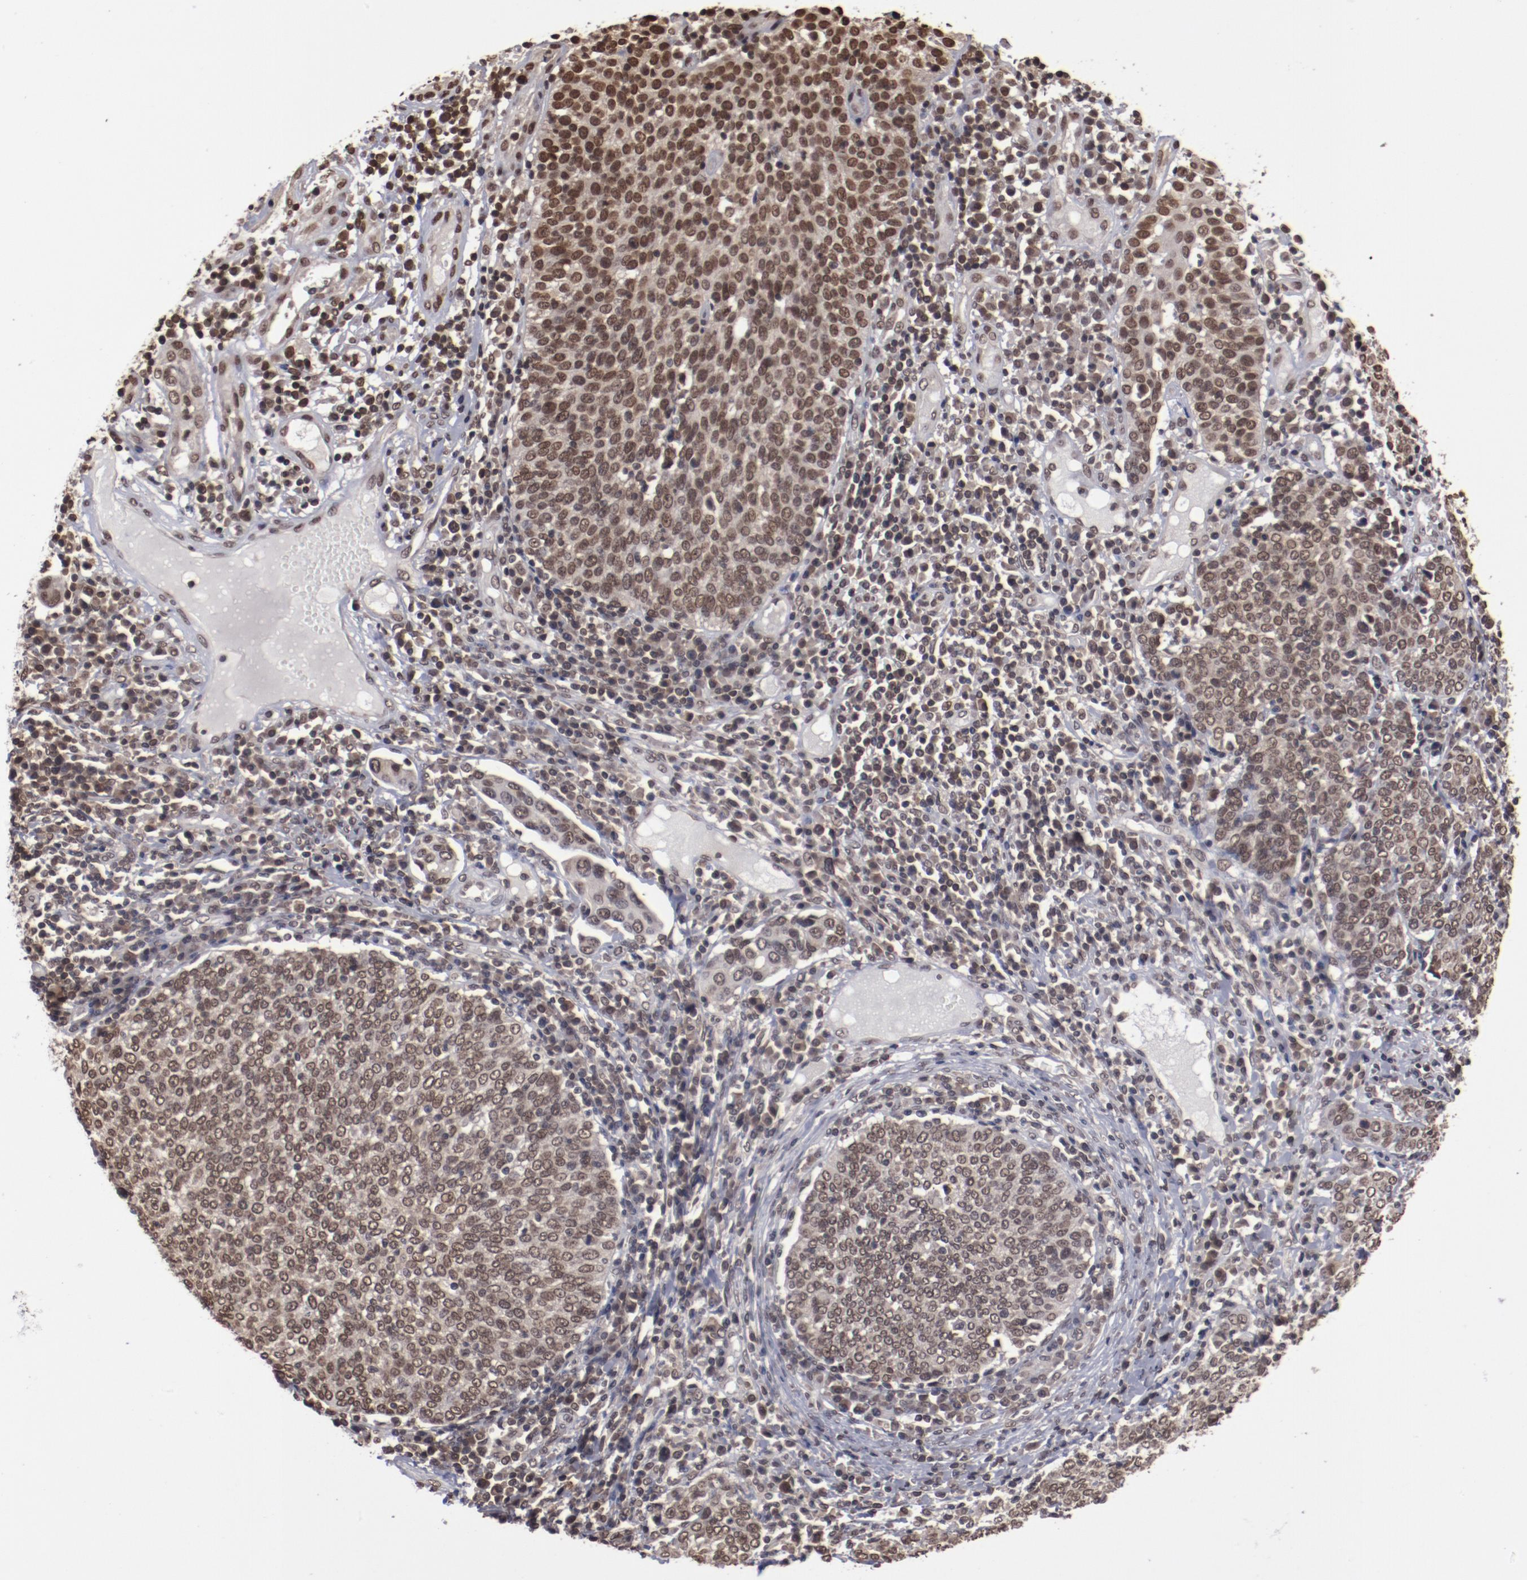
{"staining": {"intensity": "moderate", "quantity": ">75%", "location": "nuclear"}, "tissue": "cervical cancer", "cell_type": "Tumor cells", "image_type": "cancer", "snomed": [{"axis": "morphology", "description": "Squamous cell carcinoma, NOS"}, {"axis": "topography", "description": "Cervix"}], "caption": "This photomicrograph exhibits cervical cancer (squamous cell carcinoma) stained with IHC to label a protein in brown. The nuclear of tumor cells show moderate positivity for the protein. Nuclei are counter-stained blue.", "gene": "AKT1", "patient": {"sex": "female", "age": 40}}